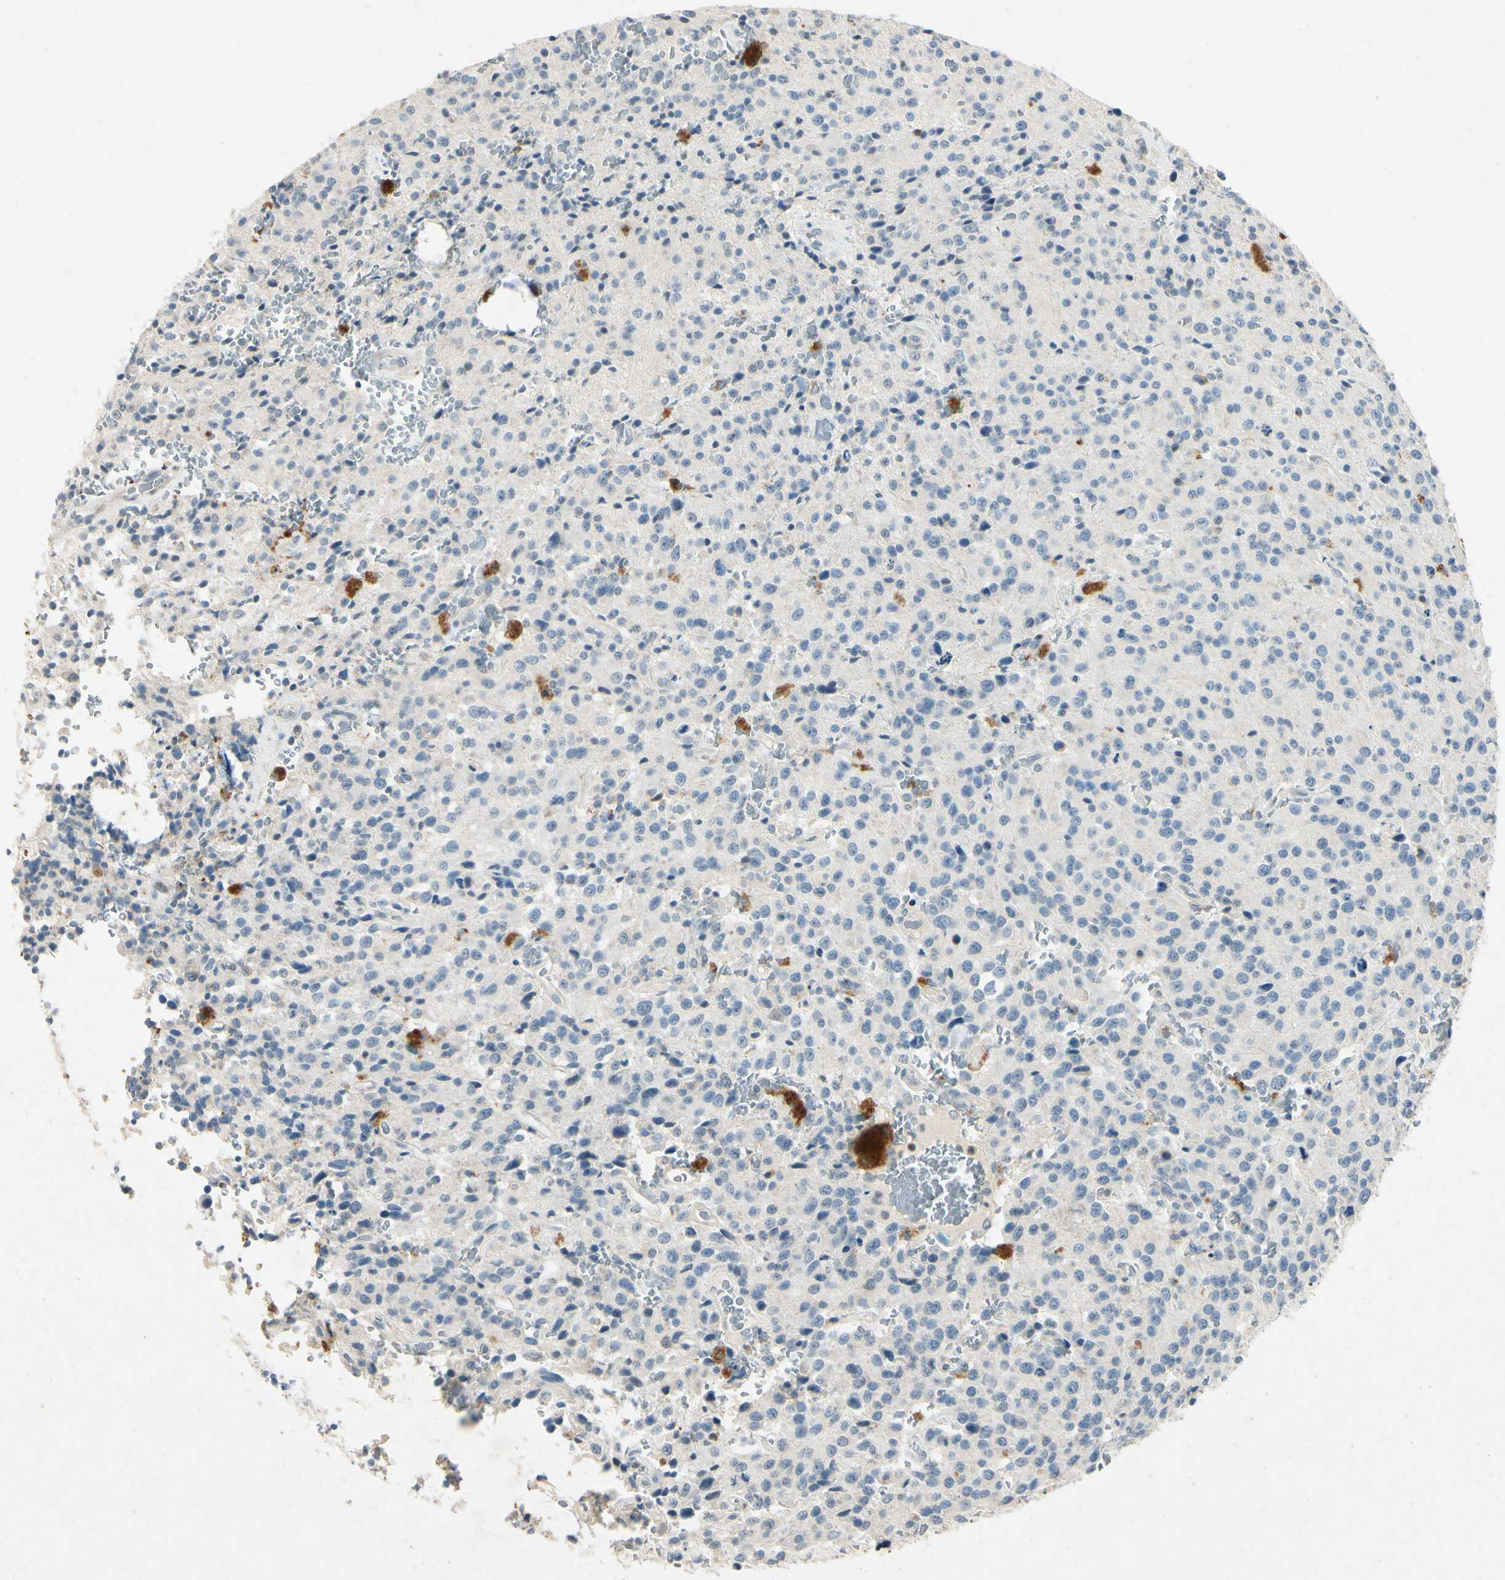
{"staining": {"intensity": "negative", "quantity": "none", "location": "none"}, "tissue": "glioma", "cell_type": "Tumor cells", "image_type": "cancer", "snomed": [{"axis": "morphology", "description": "Glioma, malignant, Low grade"}, {"axis": "topography", "description": "Brain"}], "caption": "Immunohistochemistry (IHC) histopathology image of human glioma stained for a protein (brown), which shows no staining in tumor cells. (Stains: DAB immunohistochemistry (IHC) with hematoxylin counter stain, Microscopy: brightfield microscopy at high magnification).", "gene": "HSPA1B", "patient": {"sex": "male", "age": 58}}